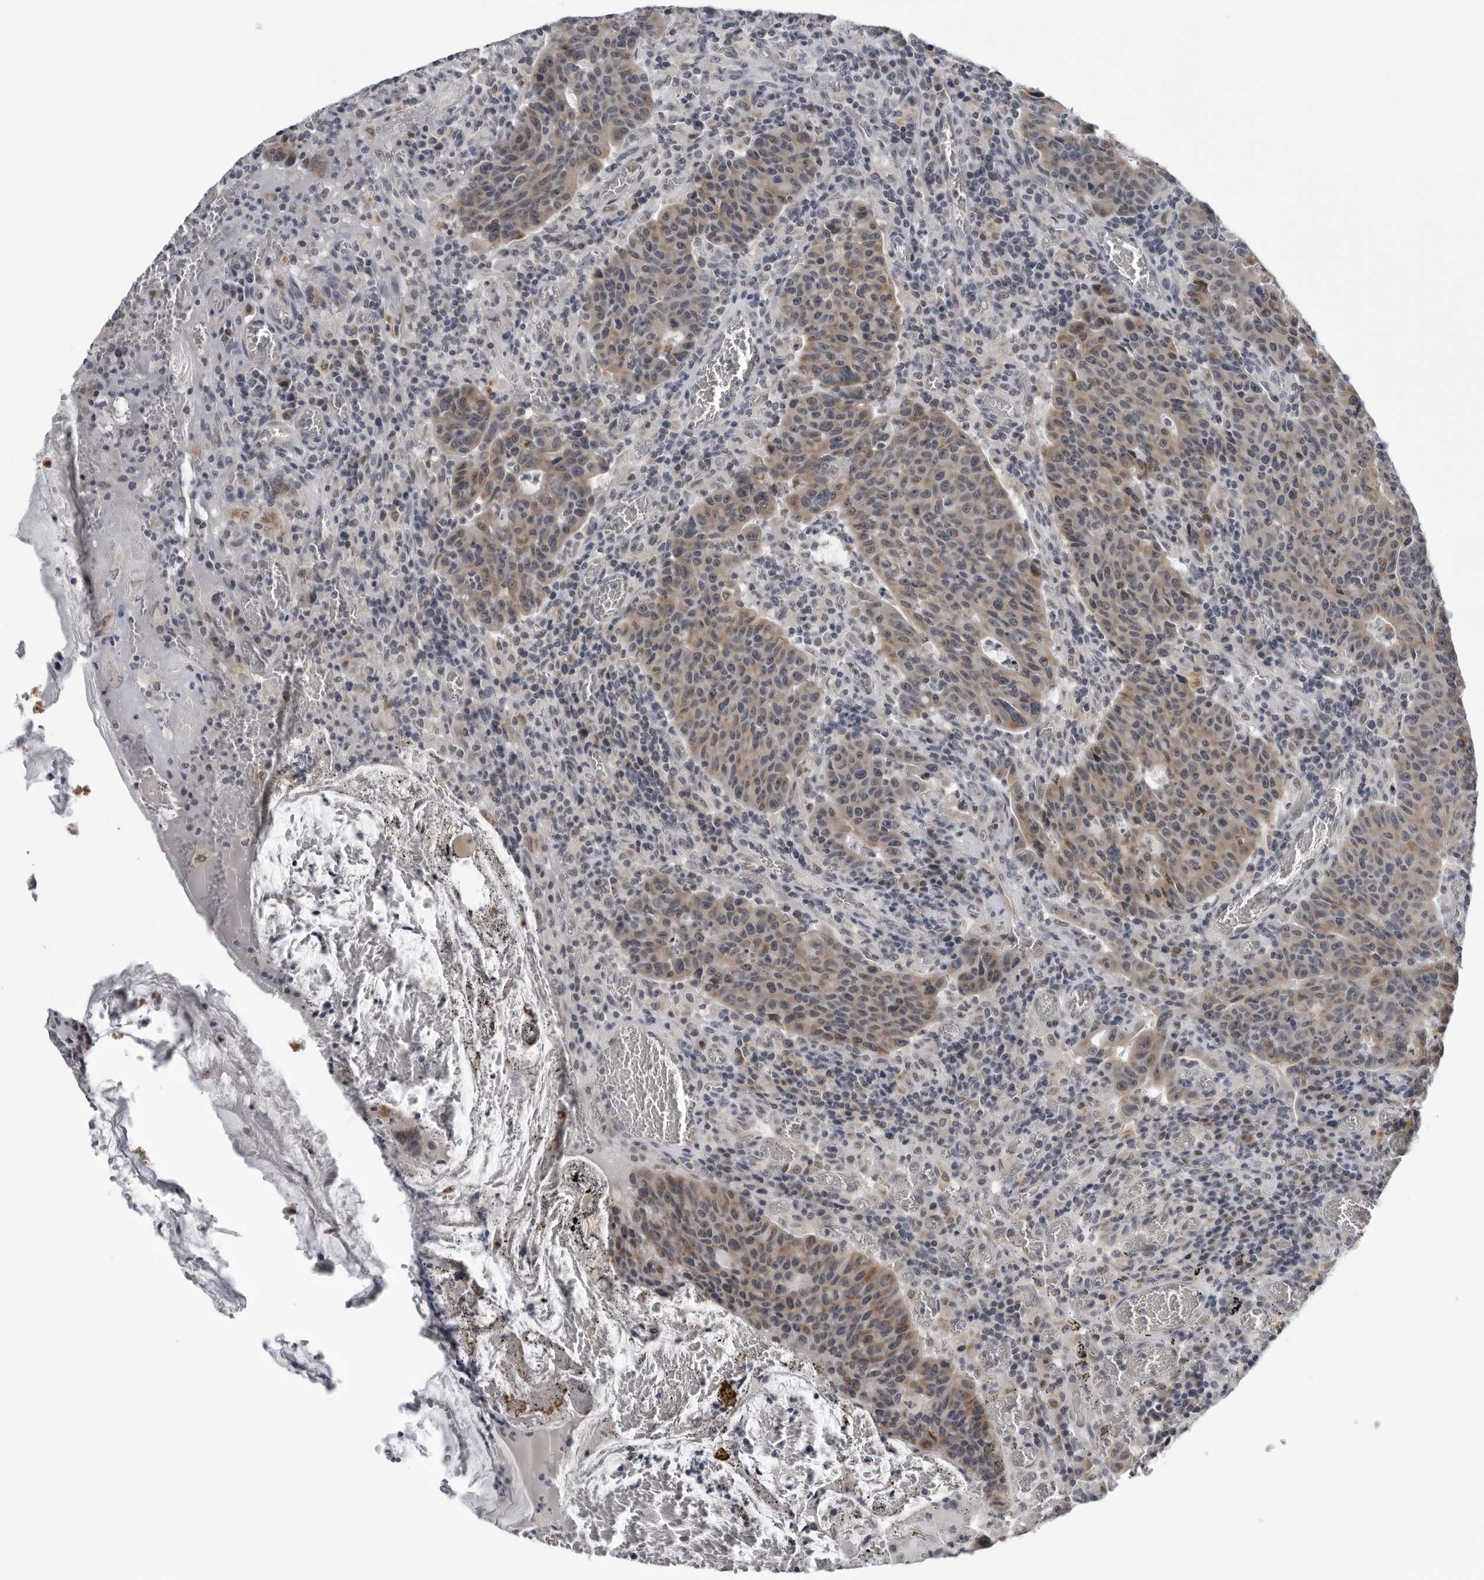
{"staining": {"intensity": "weak", "quantity": "25%-75%", "location": "cytoplasmic/membranous"}, "tissue": "colorectal cancer", "cell_type": "Tumor cells", "image_type": "cancer", "snomed": [{"axis": "morphology", "description": "Adenocarcinoma, NOS"}, {"axis": "topography", "description": "Colon"}], "caption": "A low amount of weak cytoplasmic/membranous staining is seen in about 25%-75% of tumor cells in colorectal cancer tissue.", "gene": "CPT2", "patient": {"sex": "female", "age": 75}}